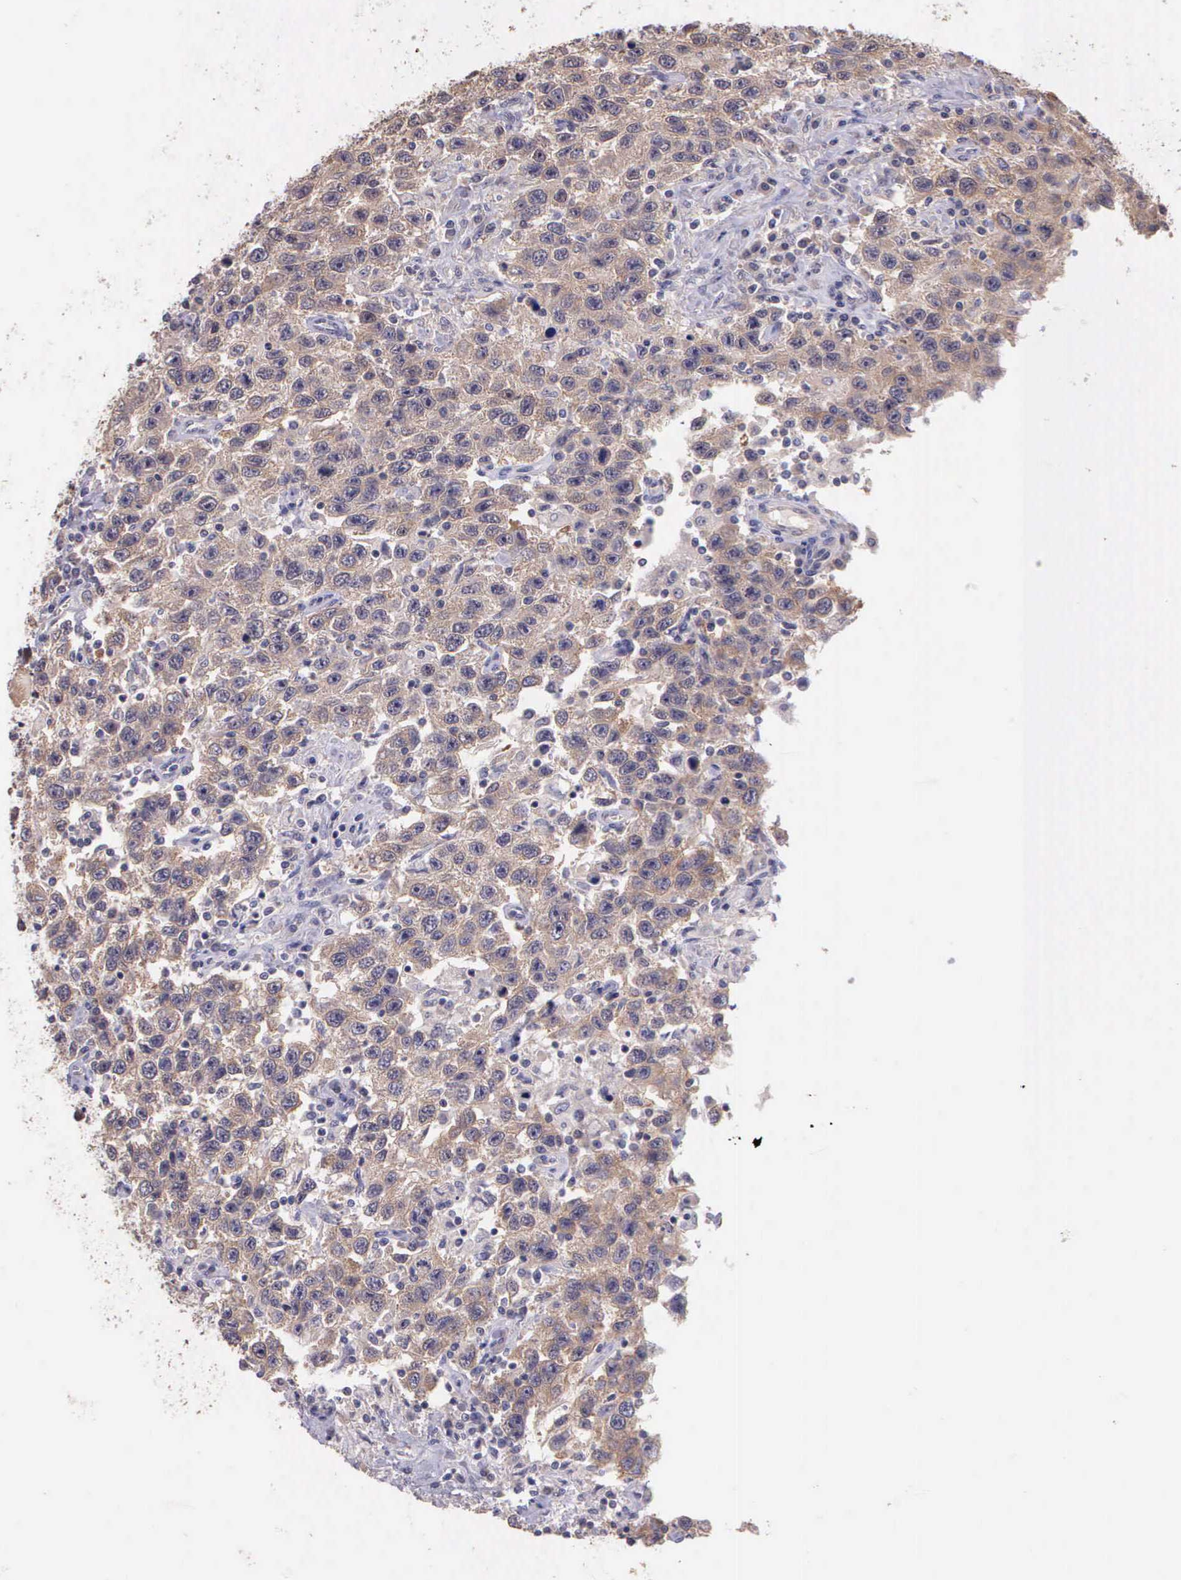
{"staining": {"intensity": "weak", "quantity": ">75%", "location": "cytoplasmic/membranous"}, "tissue": "testis cancer", "cell_type": "Tumor cells", "image_type": "cancer", "snomed": [{"axis": "morphology", "description": "Seminoma, NOS"}, {"axis": "topography", "description": "Testis"}], "caption": "Immunohistochemistry (IHC) histopathology image of neoplastic tissue: human testis cancer (seminoma) stained using immunohistochemistry reveals low levels of weak protein expression localized specifically in the cytoplasmic/membranous of tumor cells, appearing as a cytoplasmic/membranous brown color.", "gene": "IGBP1", "patient": {"sex": "male", "age": 41}}